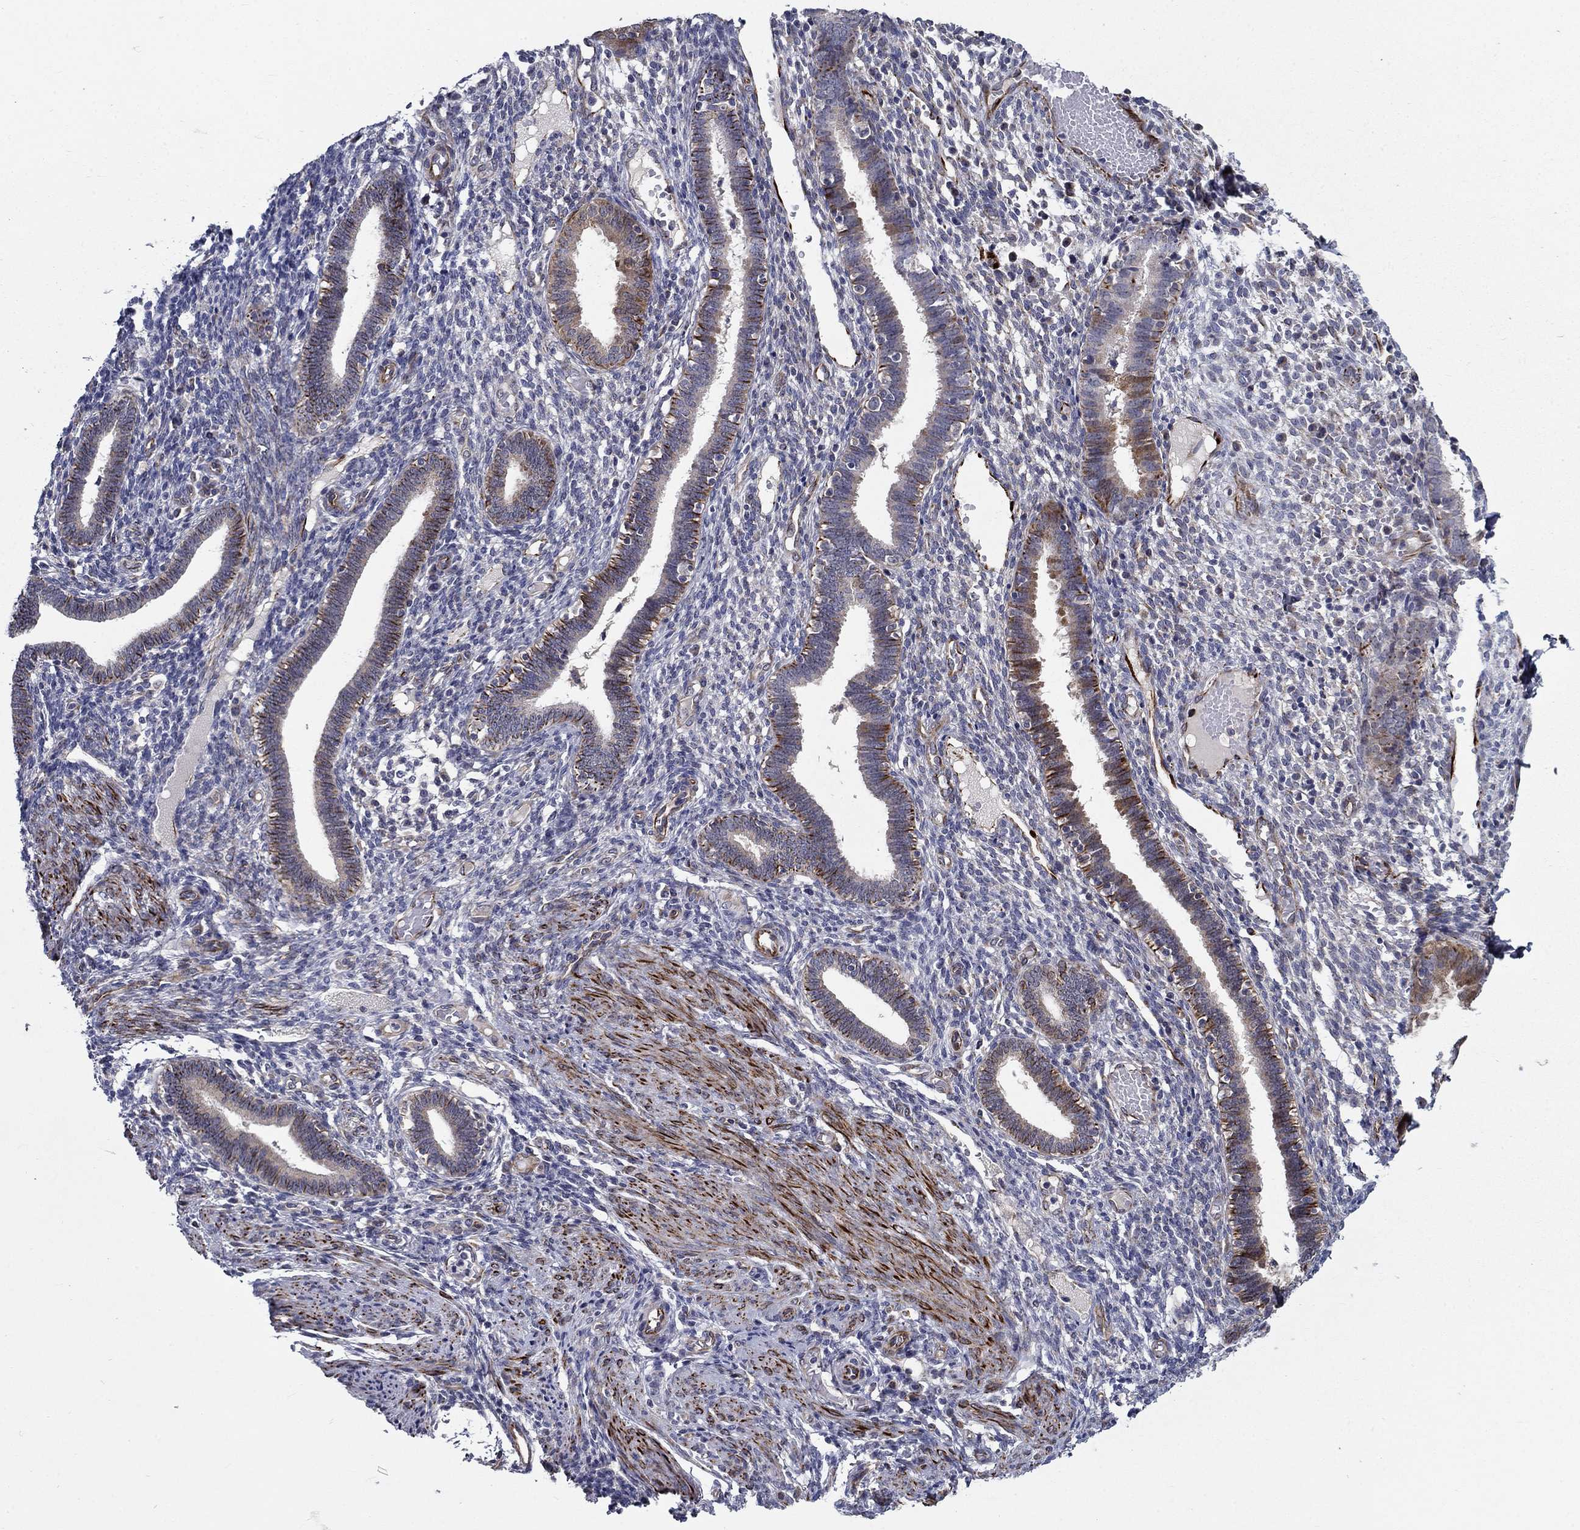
{"staining": {"intensity": "negative", "quantity": "none", "location": "none"}, "tissue": "endometrium", "cell_type": "Cells in endometrial stroma", "image_type": "normal", "snomed": [{"axis": "morphology", "description": "Normal tissue, NOS"}, {"axis": "topography", "description": "Endometrium"}], "caption": "Normal endometrium was stained to show a protein in brown. There is no significant expression in cells in endometrial stroma. The staining was performed using DAB to visualize the protein expression in brown, while the nuclei were stained in blue with hematoxylin (Magnification: 20x).", "gene": "LACTB2", "patient": {"sex": "female", "age": 42}}